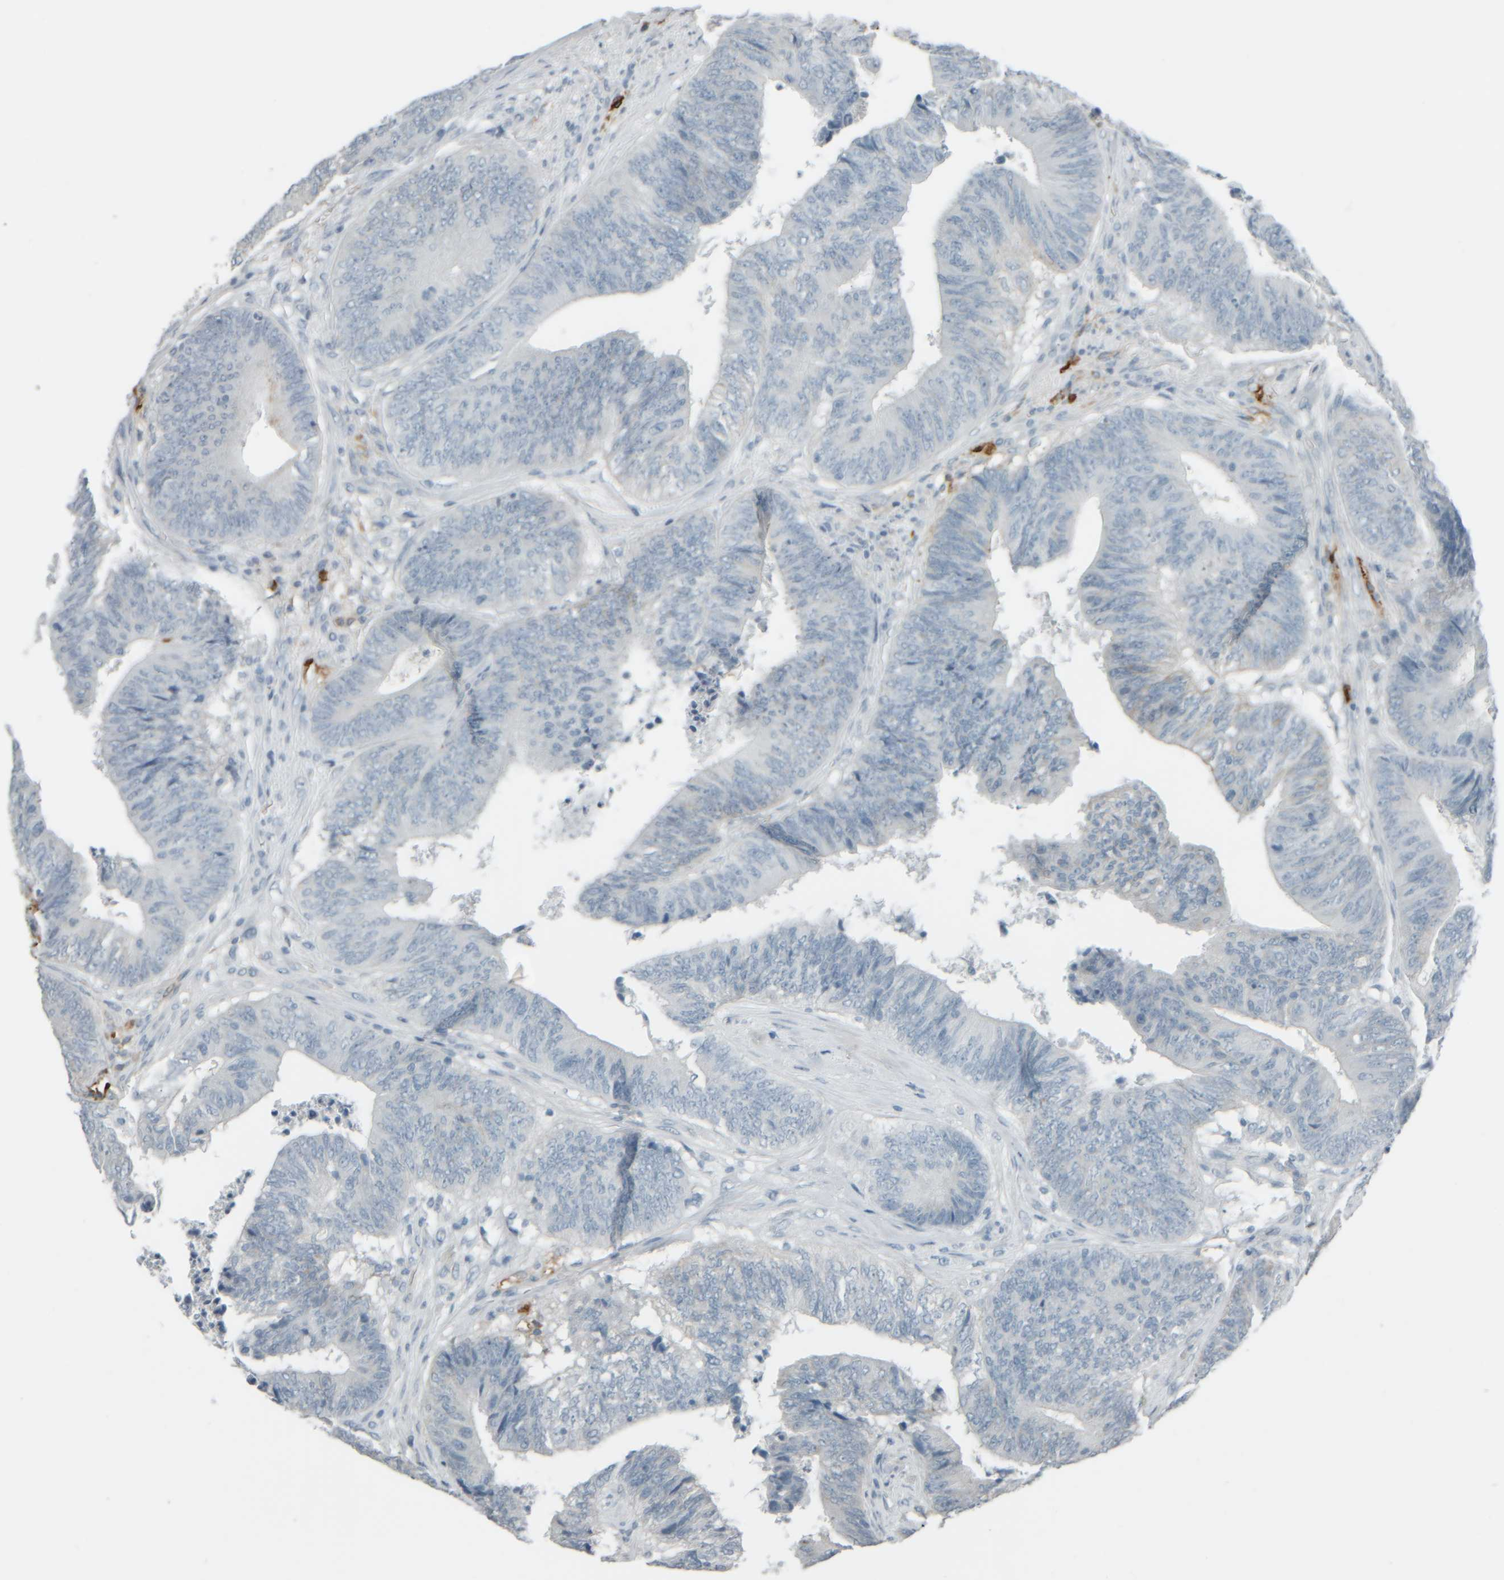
{"staining": {"intensity": "negative", "quantity": "none", "location": "none"}, "tissue": "colorectal cancer", "cell_type": "Tumor cells", "image_type": "cancer", "snomed": [{"axis": "morphology", "description": "Adenocarcinoma, NOS"}, {"axis": "topography", "description": "Rectum"}], "caption": "IHC histopathology image of neoplastic tissue: human adenocarcinoma (colorectal) stained with DAB (3,3'-diaminobenzidine) reveals no significant protein expression in tumor cells.", "gene": "TPSAB1", "patient": {"sex": "male", "age": 72}}